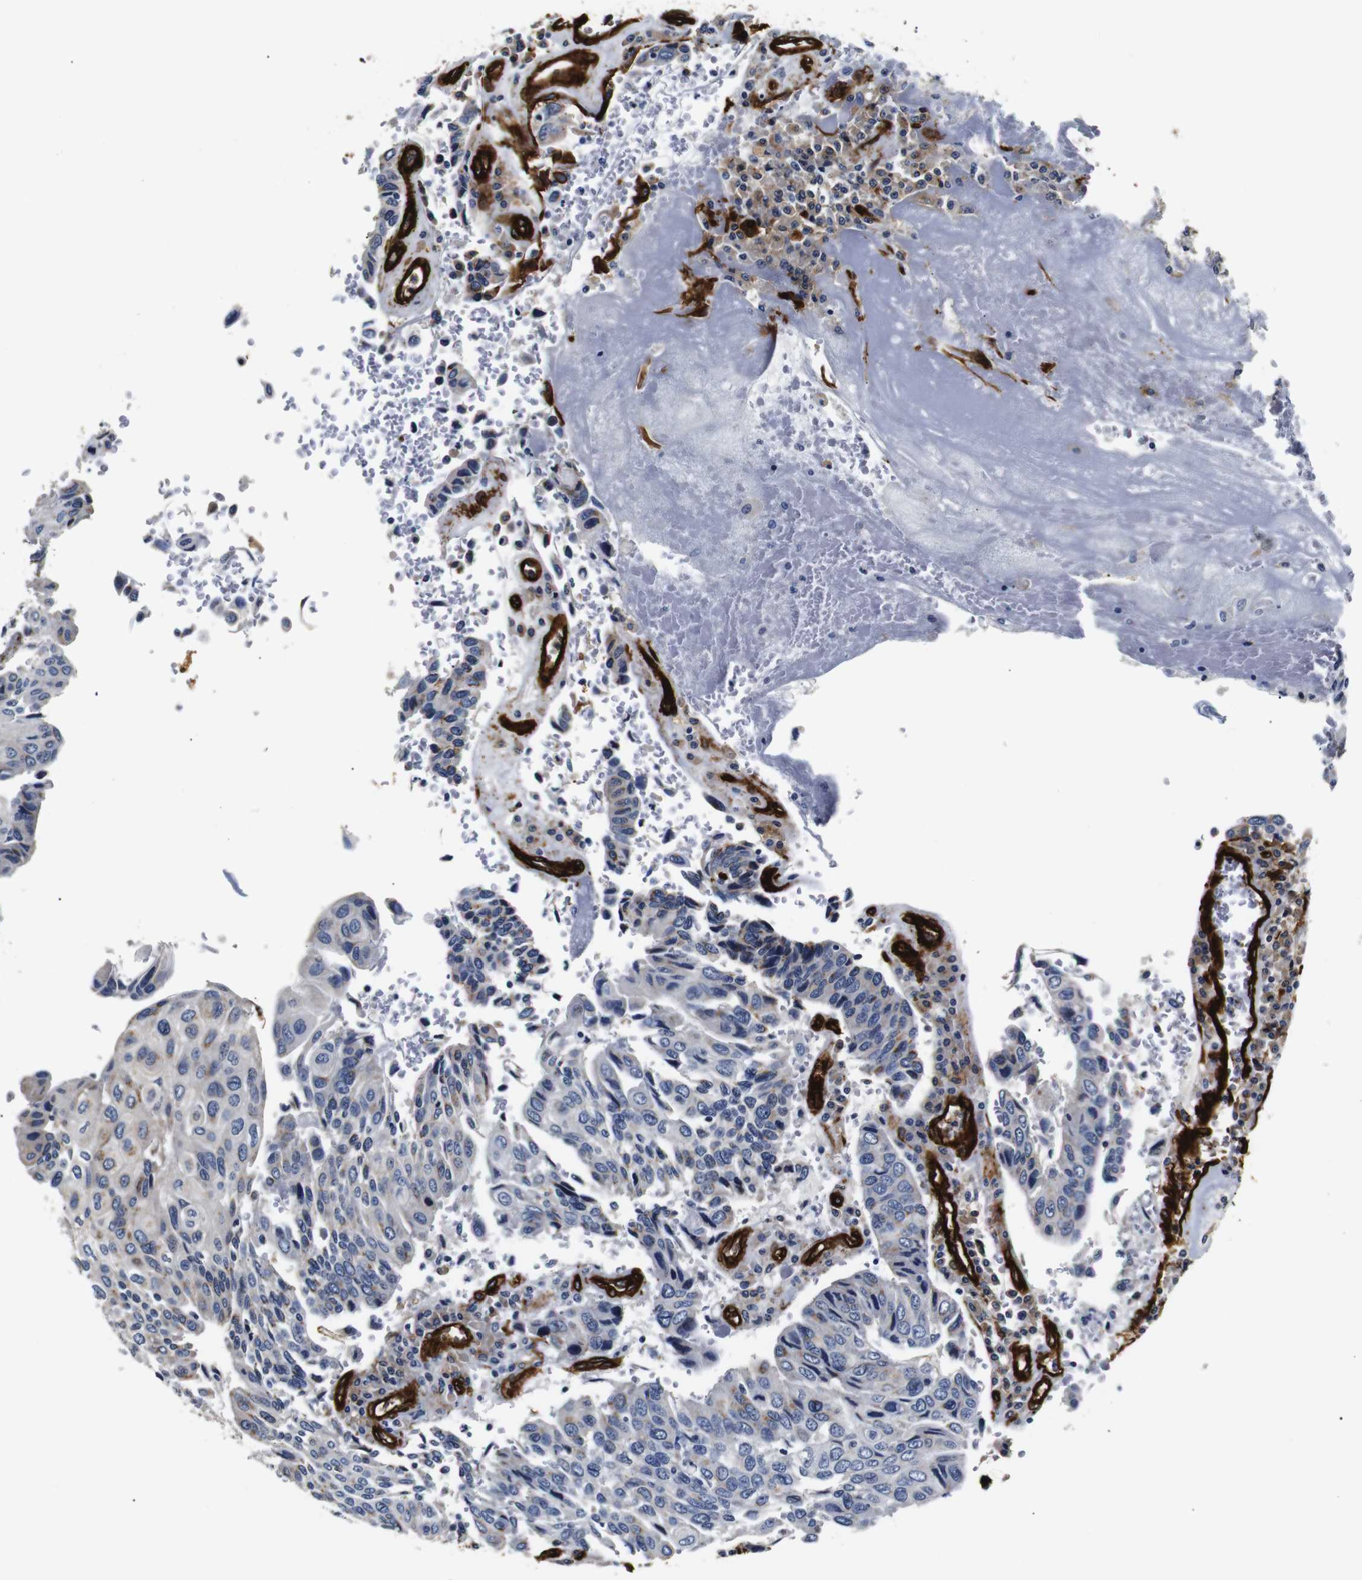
{"staining": {"intensity": "weak", "quantity": "<25%", "location": "cytoplasmic/membranous"}, "tissue": "urothelial cancer", "cell_type": "Tumor cells", "image_type": "cancer", "snomed": [{"axis": "morphology", "description": "Urothelial carcinoma, High grade"}, {"axis": "topography", "description": "Urinary bladder"}], "caption": "This is an immunohistochemistry micrograph of urothelial carcinoma (high-grade). There is no expression in tumor cells.", "gene": "CAV2", "patient": {"sex": "male", "age": 66}}